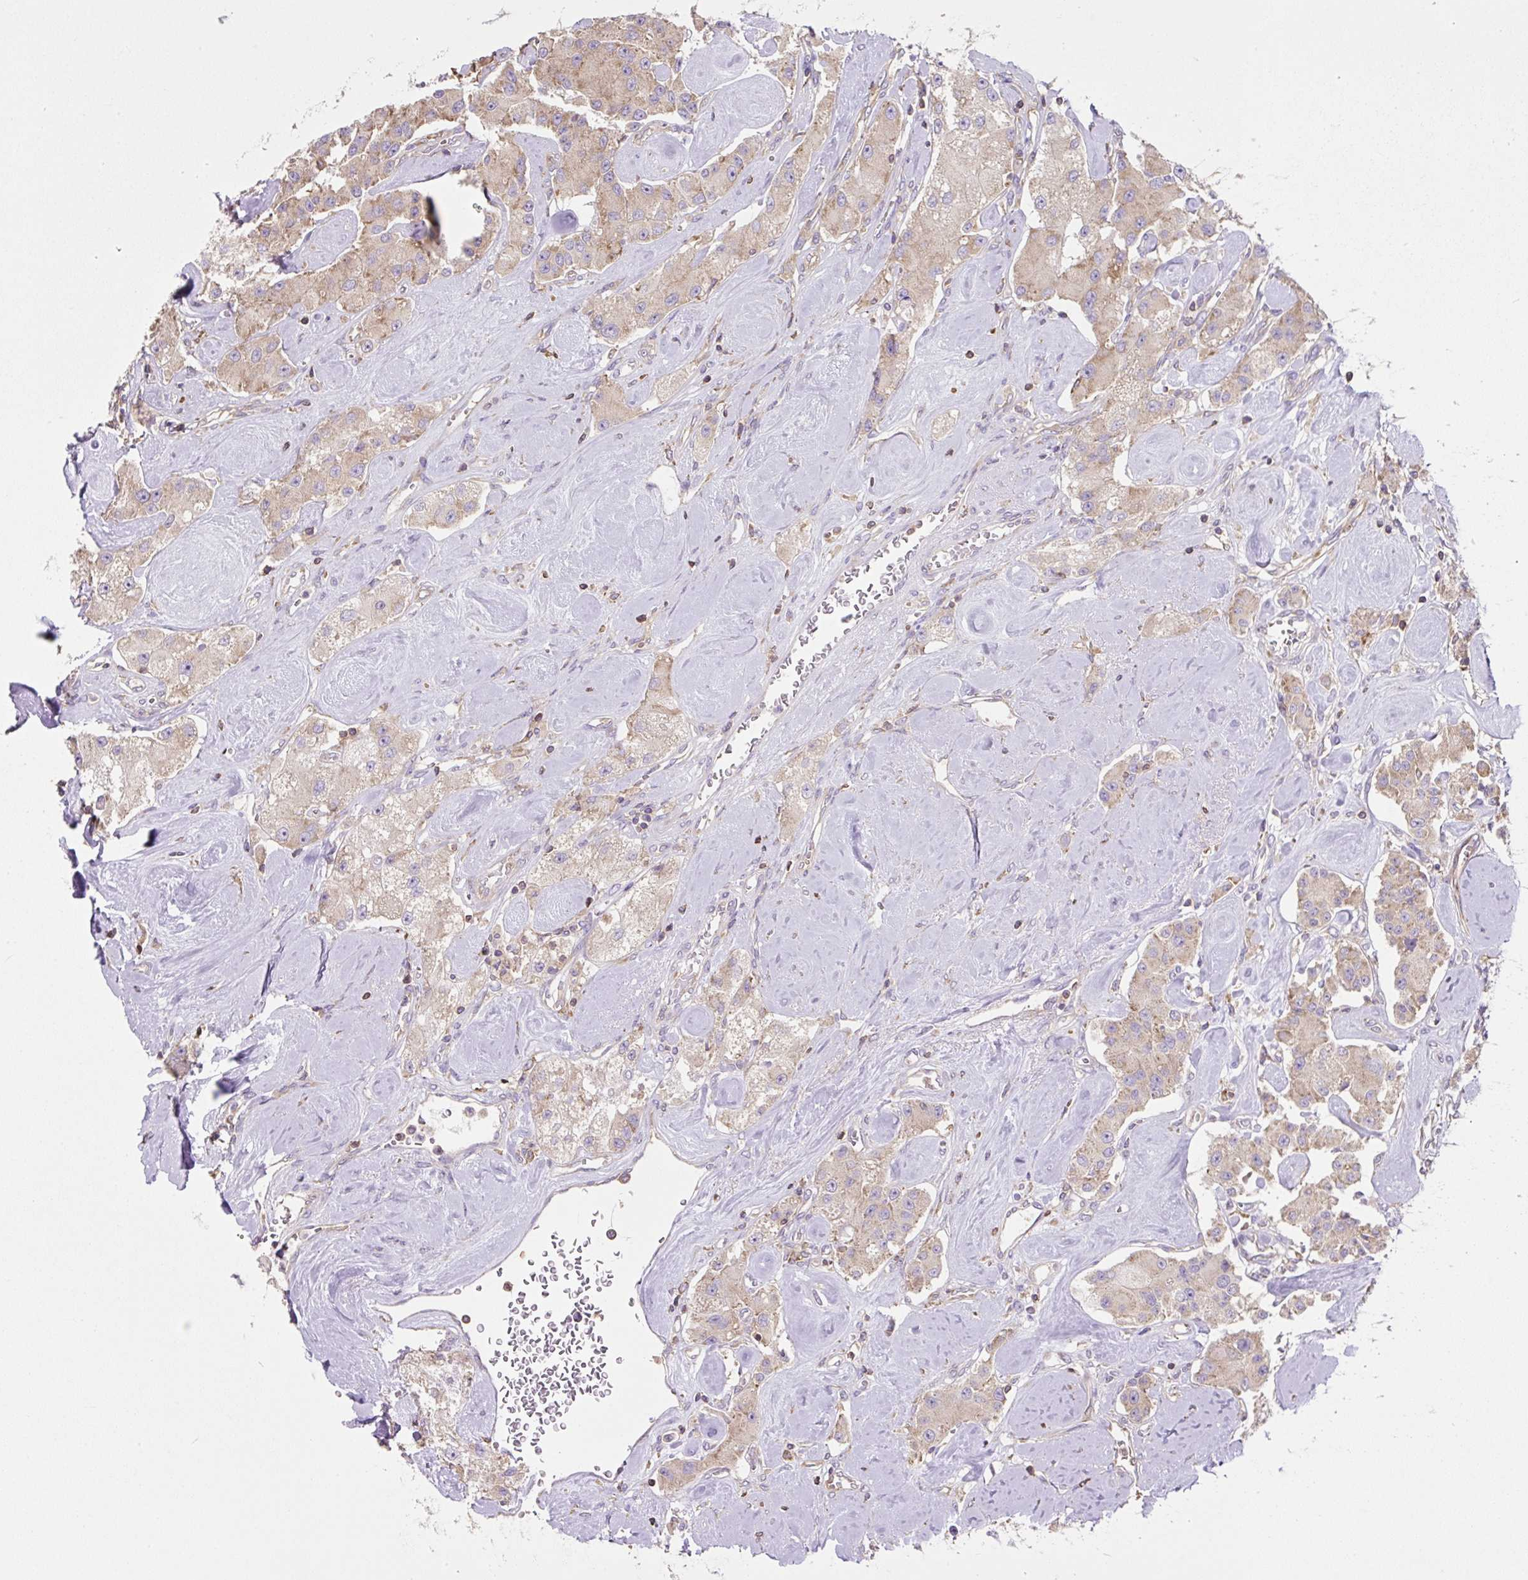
{"staining": {"intensity": "weak", "quantity": "25%-75%", "location": "cytoplasmic/membranous"}, "tissue": "carcinoid", "cell_type": "Tumor cells", "image_type": "cancer", "snomed": [{"axis": "morphology", "description": "Carcinoid, malignant, NOS"}, {"axis": "topography", "description": "Pancreas"}], "caption": "High-magnification brightfield microscopy of carcinoid (malignant) stained with DAB (brown) and counterstained with hematoxylin (blue). tumor cells exhibit weak cytoplasmic/membranous expression is present in about25%-75% of cells. Ihc stains the protein in brown and the nuclei are stained blue.", "gene": "RPS23", "patient": {"sex": "male", "age": 41}}